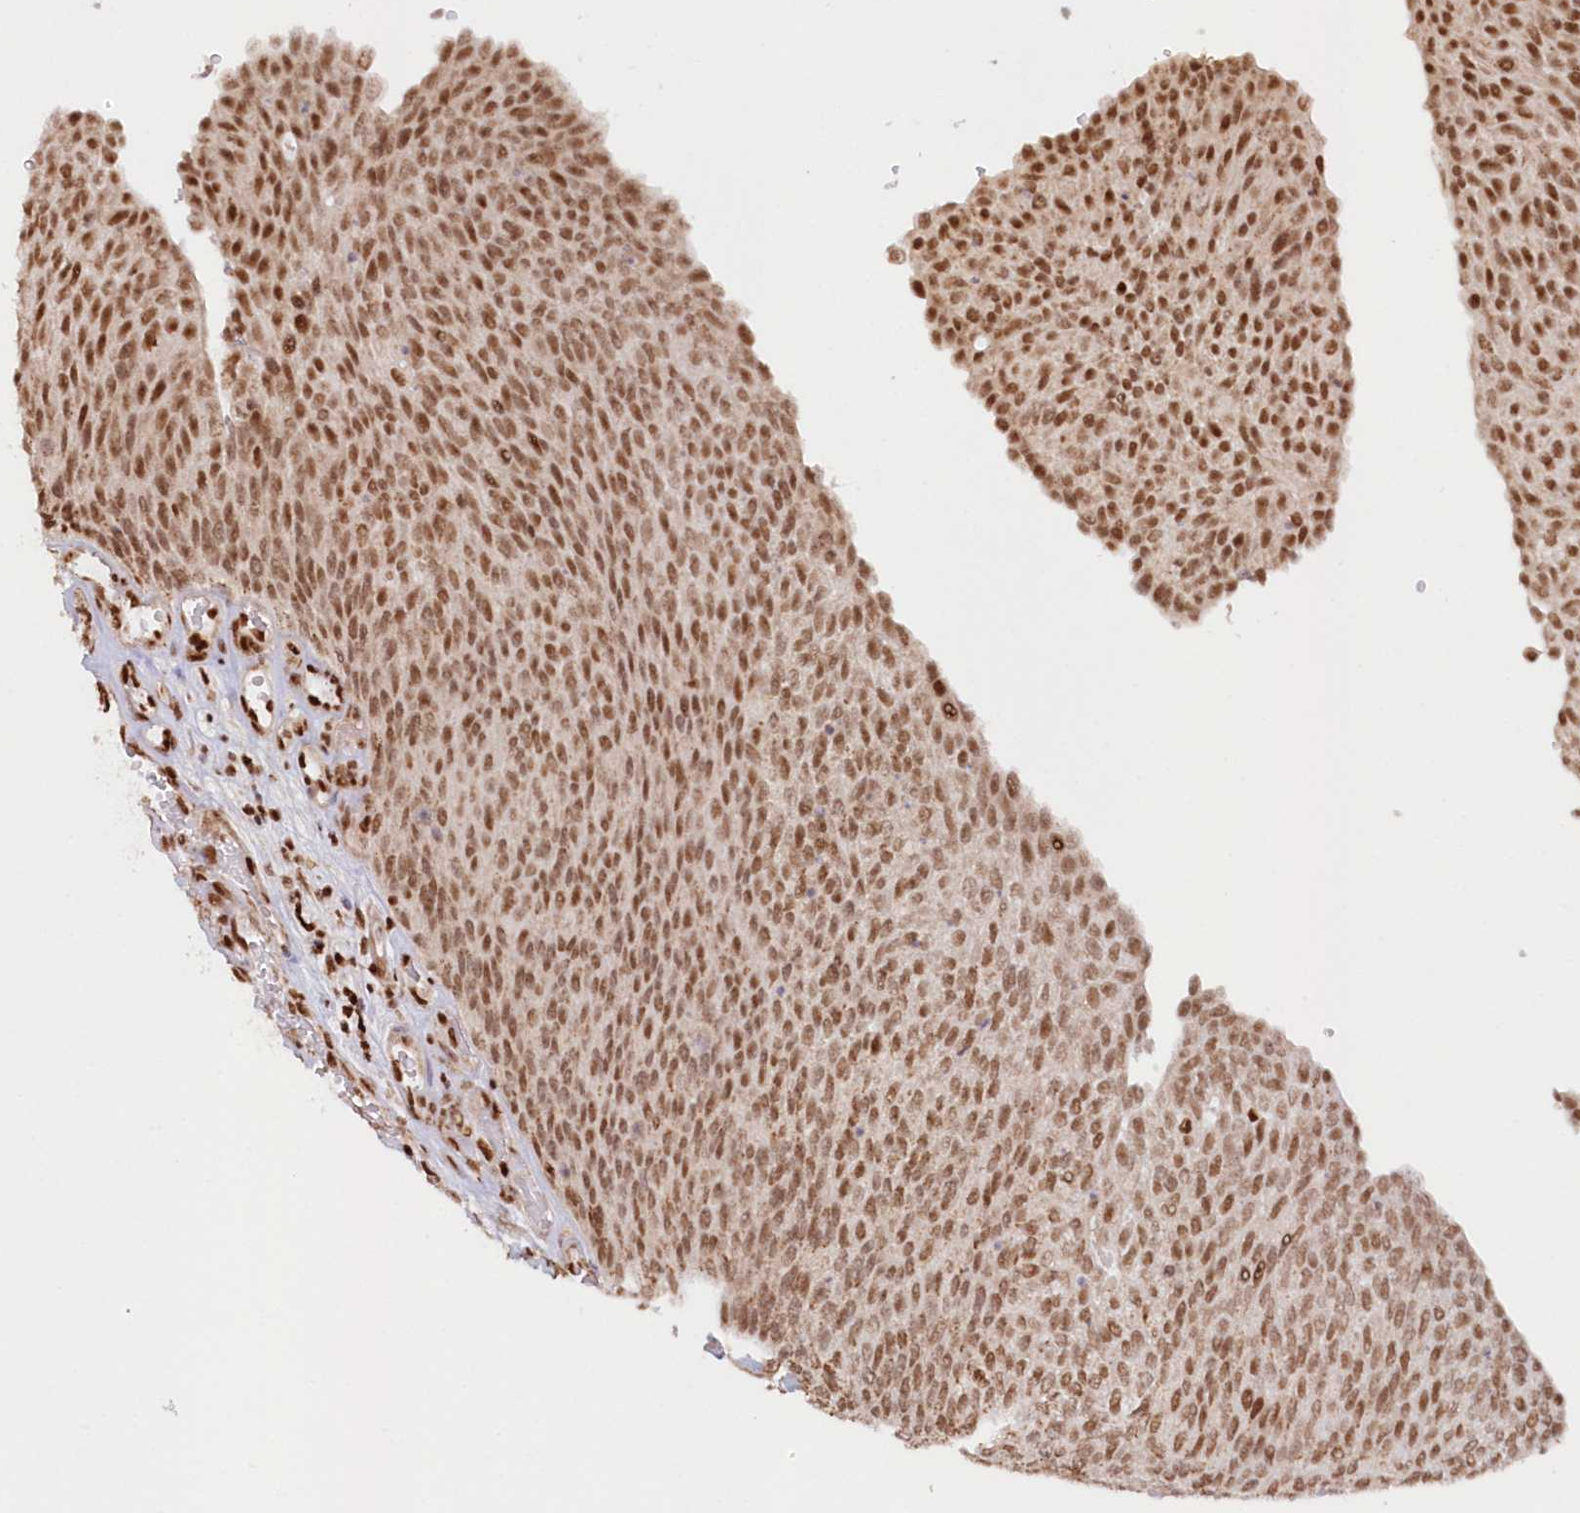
{"staining": {"intensity": "moderate", "quantity": ">75%", "location": "nuclear"}, "tissue": "urothelial cancer", "cell_type": "Tumor cells", "image_type": "cancer", "snomed": [{"axis": "morphology", "description": "Urothelial carcinoma, Low grade"}, {"axis": "topography", "description": "Urinary bladder"}], "caption": "Urothelial cancer stained with immunohistochemistry (IHC) reveals moderate nuclear expression in approximately >75% of tumor cells.", "gene": "POLR2B", "patient": {"sex": "female", "age": 79}}